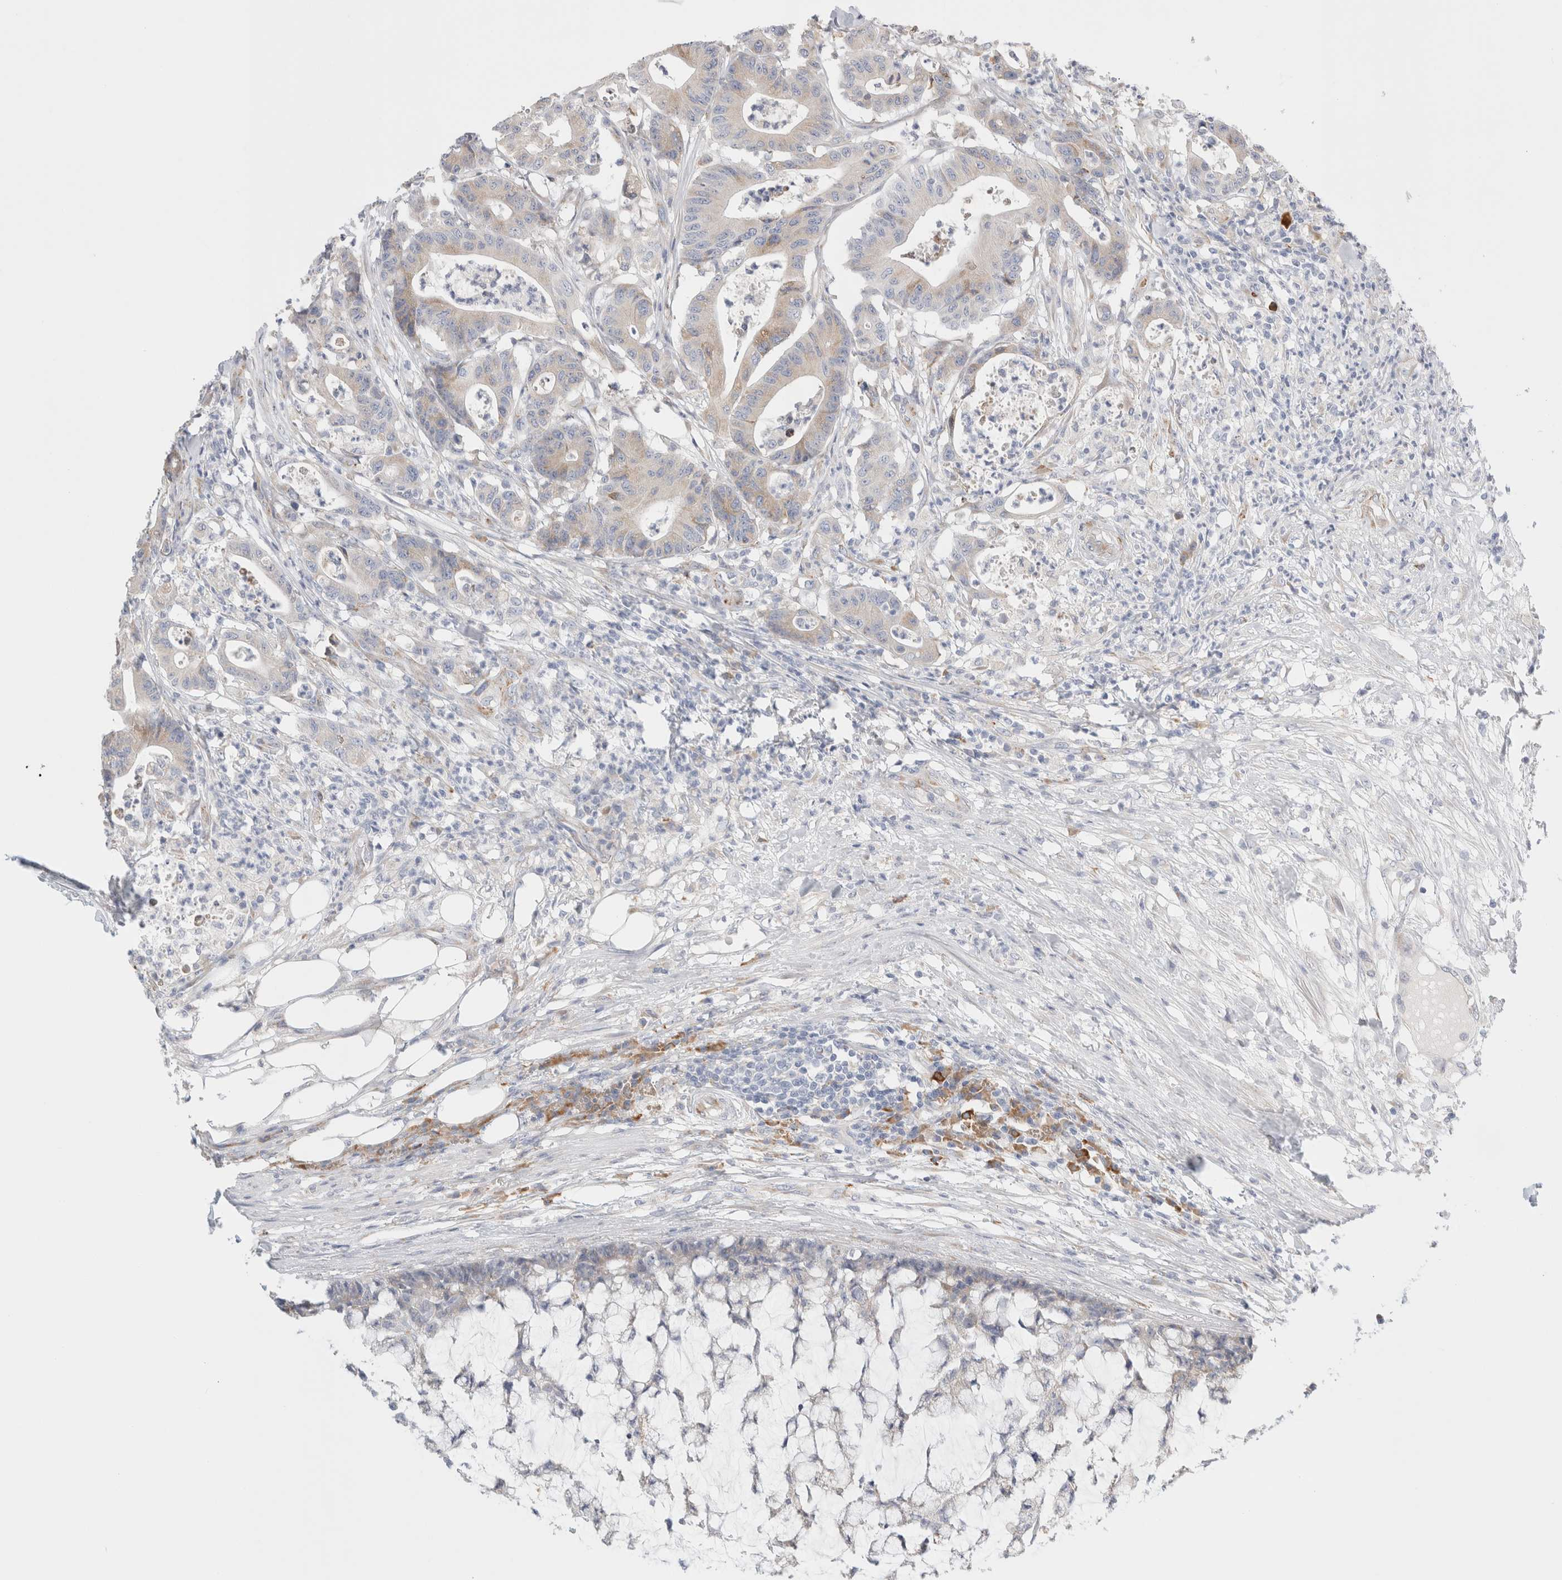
{"staining": {"intensity": "weak", "quantity": "<25%", "location": "cytoplasmic/membranous"}, "tissue": "colorectal cancer", "cell_type": "Tumor cells", "image_type": "cancer", "snomed": [{"axis": "morphology", "description": "Adenocarcinoma, NOS"}, {"axis": "topography", "description": "Colon"}], "caption": "High magnification brightfield microscopy of colorectal cancer (adenocarcinoma) stained with DAB (brown) and counterstained with hematoxylin (blue): tumor cells show no significant positivity. The staining is performed using DAB (3,3'-diaminobenzidine) brown chromogen with nuclei counter-stained in using hematoxylin.", "gene": "CSK", "patient": {"sex": "female", "age": 84}}